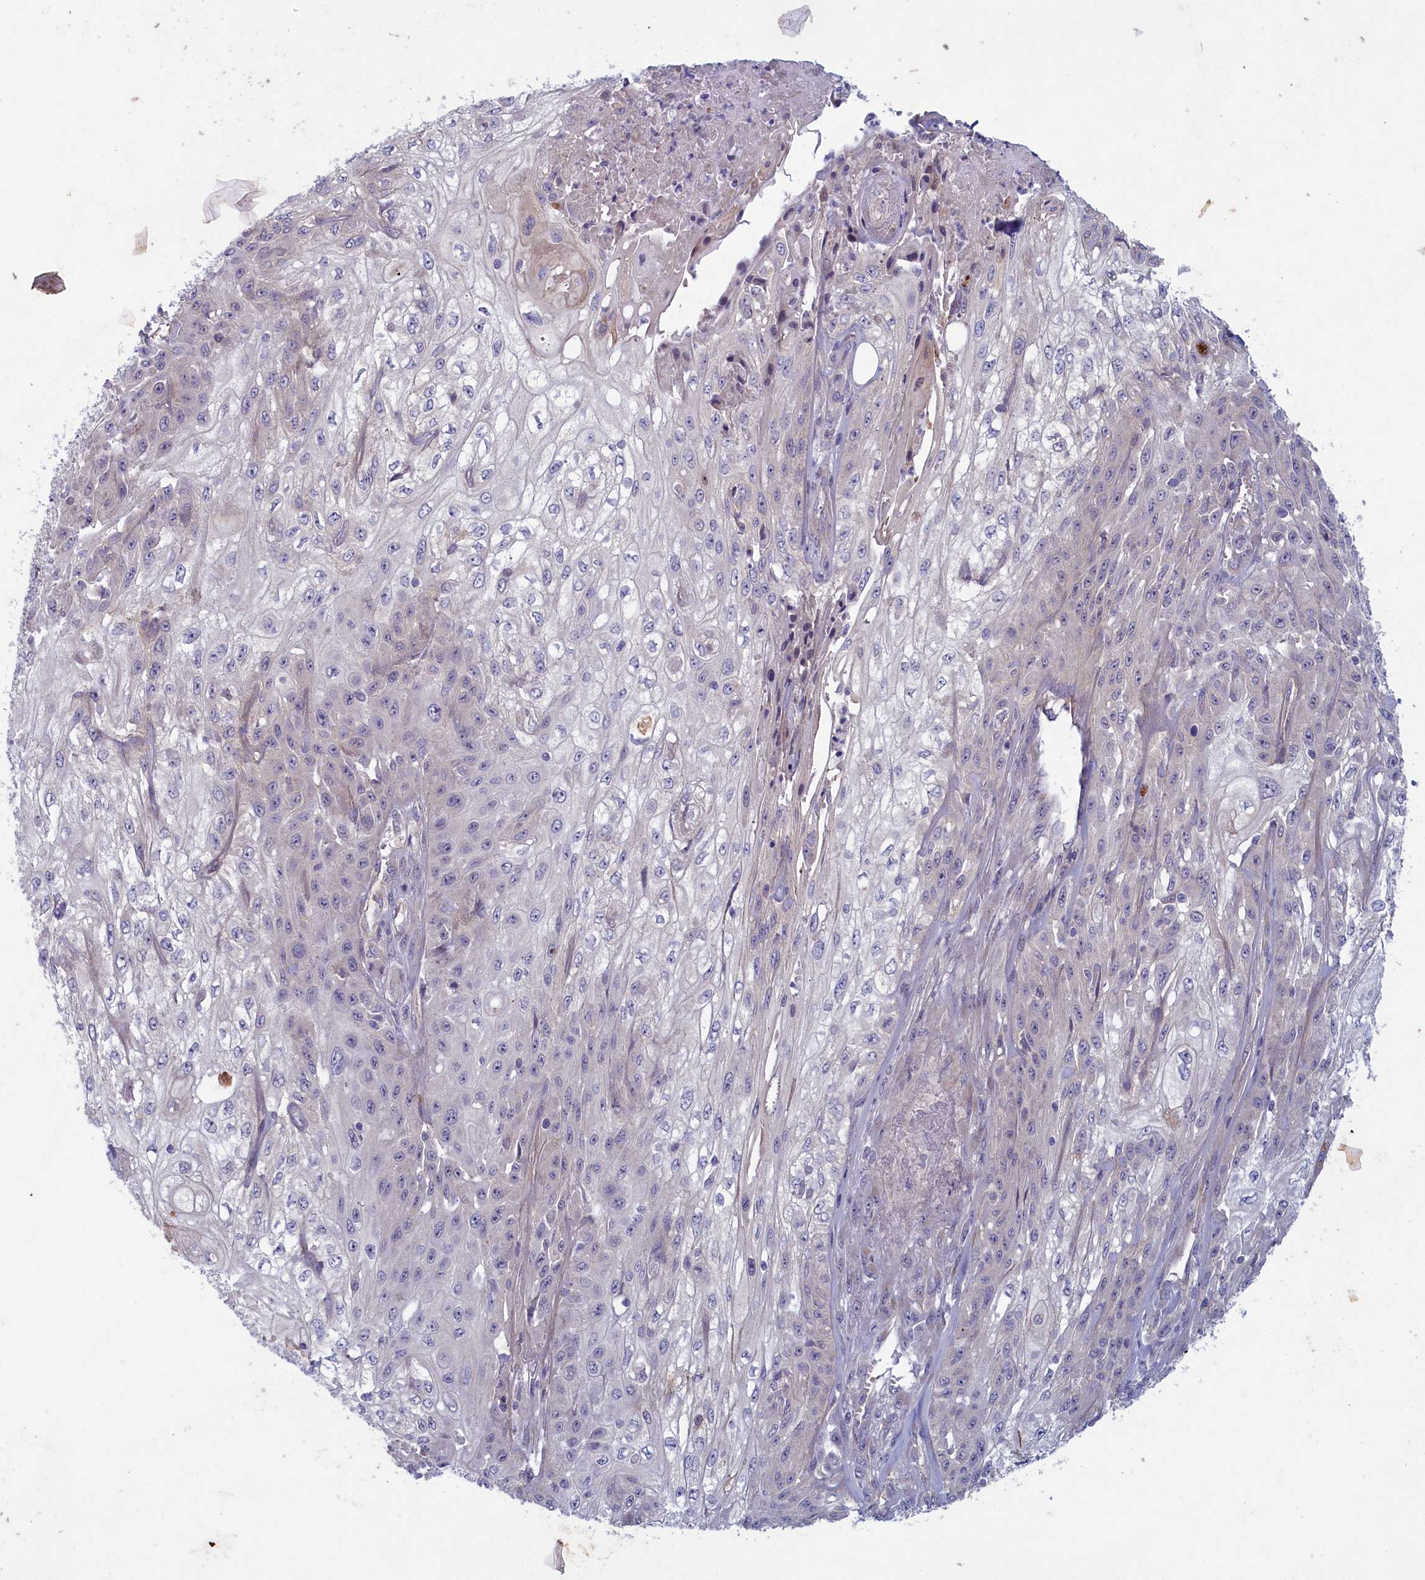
{"staining": {"intensity": "negative", "quantity": "none", "location": "none"}, "tissue": "skin cancer", "cell_type": "Tumor cells", "image_type": "cancer", "snomed": [{"axis": "morphology", "description": "Squamous cell carcinoma, NOS"}, {"axis": "morphology", "description": "Squamous cell carcinoma, metastatic, NOS"}, {"axis": "topography", "description": "Skin"}, {"axis": "topography", "description": "Lymph node"}], "caption": "A photomicrograph of human squamous cell carcinoma (skin) is negative for staining in tumor cells.", "gene": "PLEKHG6", "patient": {"sex": "male", "age": 75}}